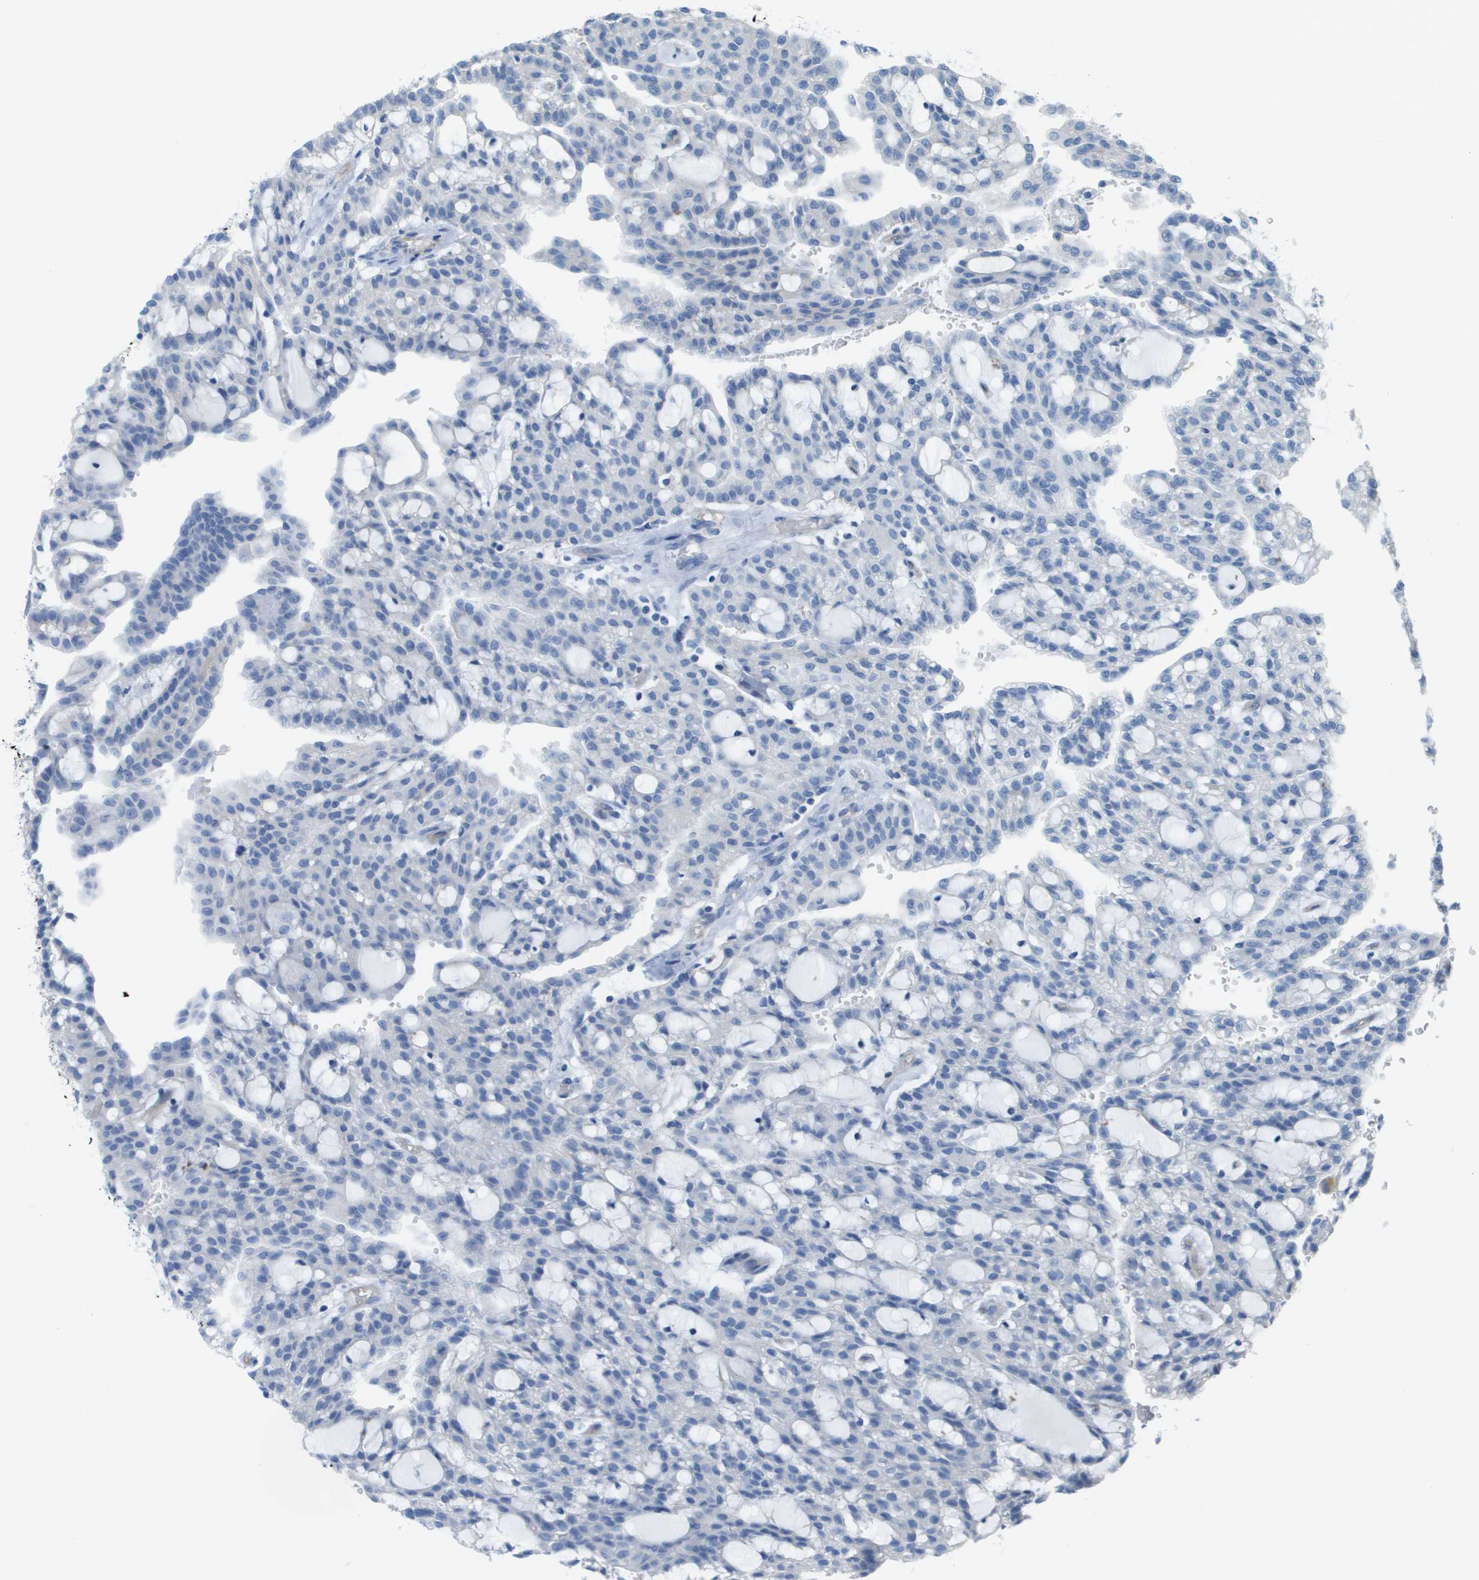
{"staining": {"intensity": "negative", "quantity": "none", "location": "none"}, "tissue": "renal cancer", "cell_type": "Tumor cells", "image_type": "cancer", "snomed": [{"axis": "morphology", "description": "Adenocarcinoma, NOS"}, {"axis": "topography", "description": "Kidney"}], "caption": "A high-resolution photomicrograph shows IHC staining of renal cancer, which displays no significant expression in tumor cells. The staining is performed using DAB (3,3'-diaminobenzidine) brown chromogen with nuclei counter-stained in using hematoxylin.", "gene": "CD46", "patient": {"sex": "male", "age": 63}}